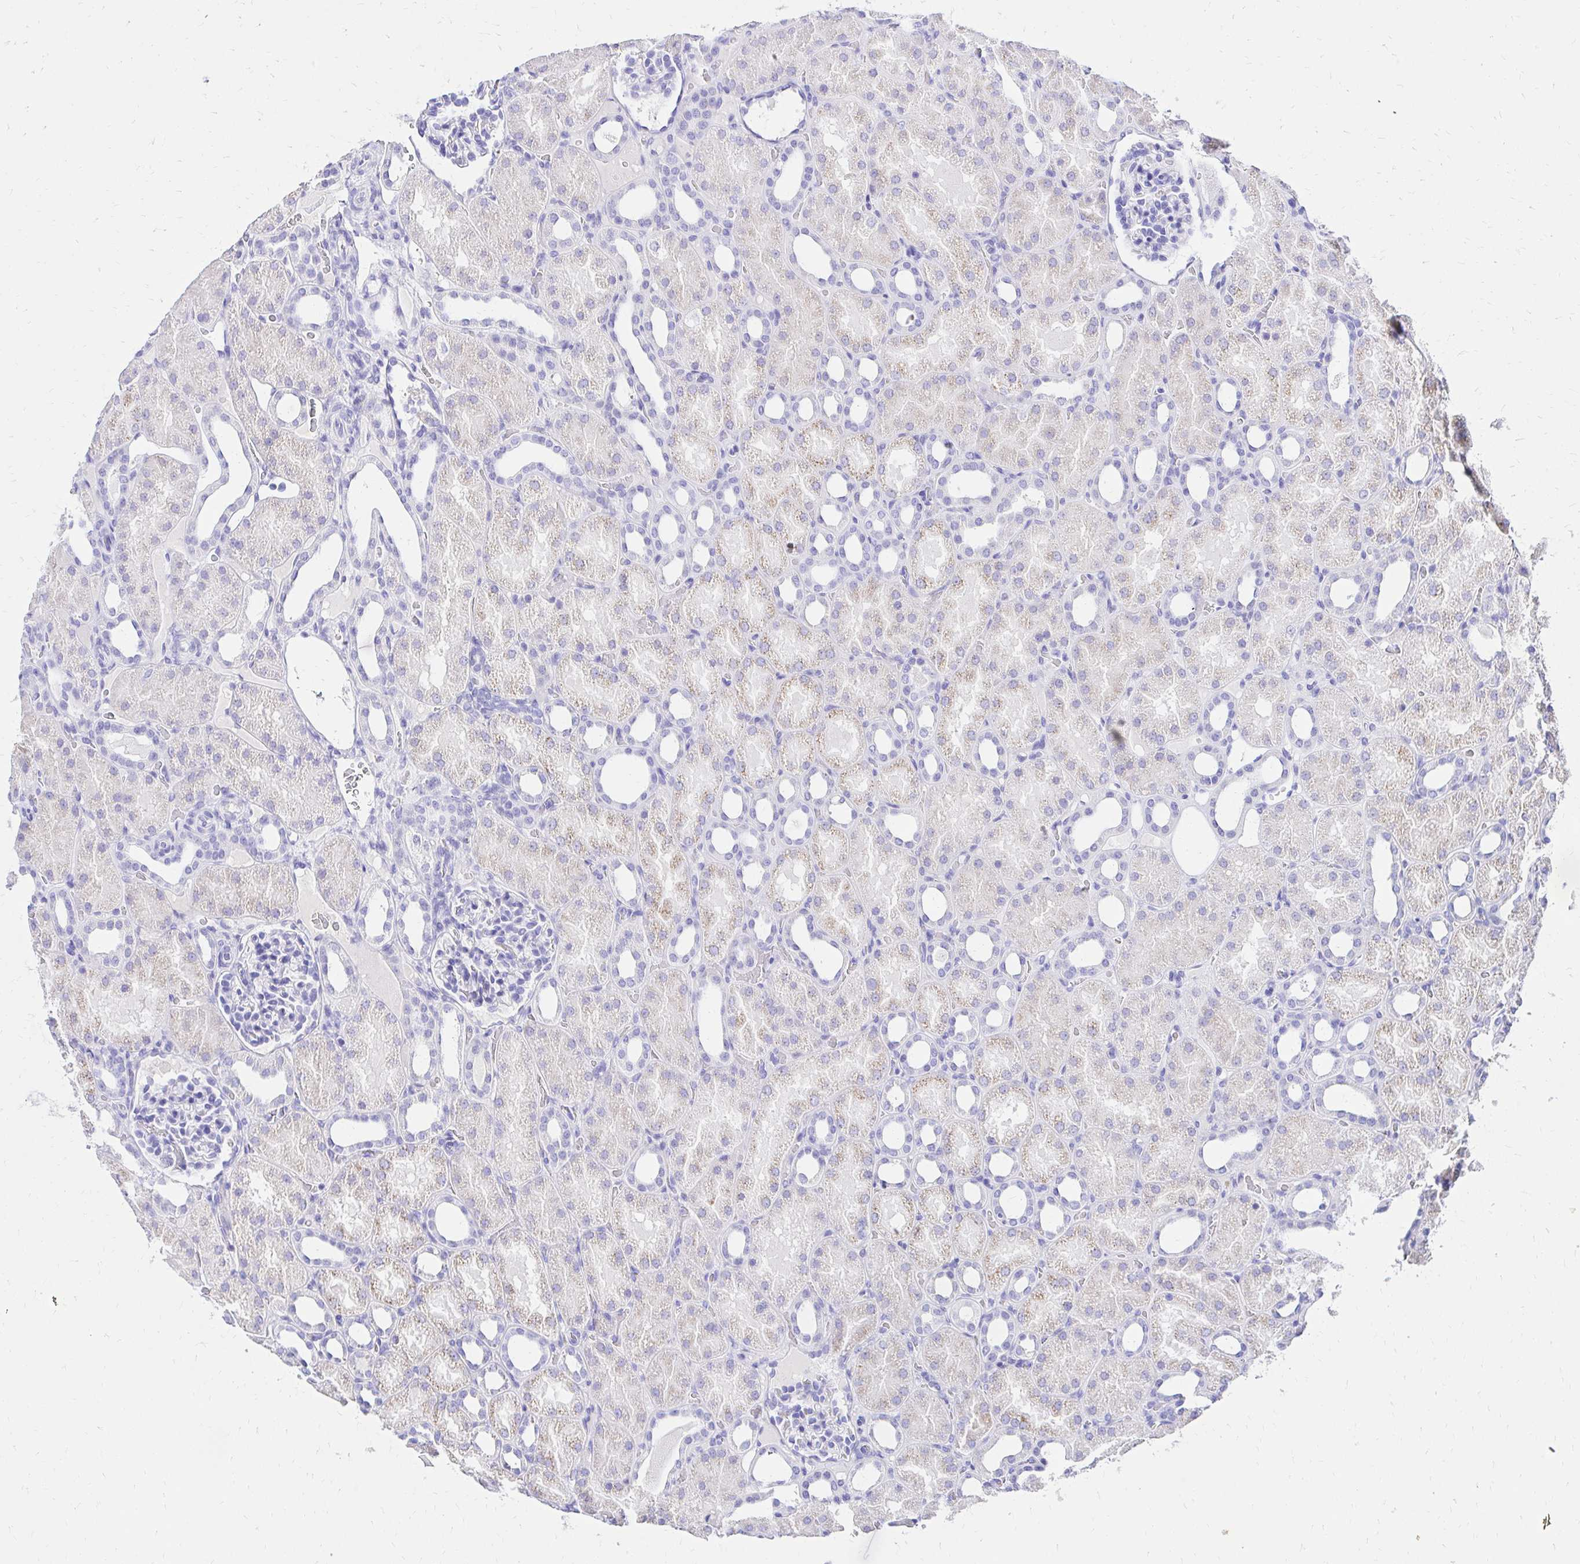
{"staining": {"intensity": "negative", "quantity": "none", "location": "none"}, "tissue": "kidney", "cell_type": "Cells in glomeruli", "image_type": "normal", "snomed": [{"axis": "morphology", "description": "Normal tissue, NOS"}, {"axis": "topography", "description": "Kidney"}], "caption": "High power microscopy image of an immunohistochemistry (IHC) histopathology image of normal kidney, revealing no significant positivity in cells in glomeruli.", "gene": "S100G", "patient": {"sex": "male", "age": 2}}